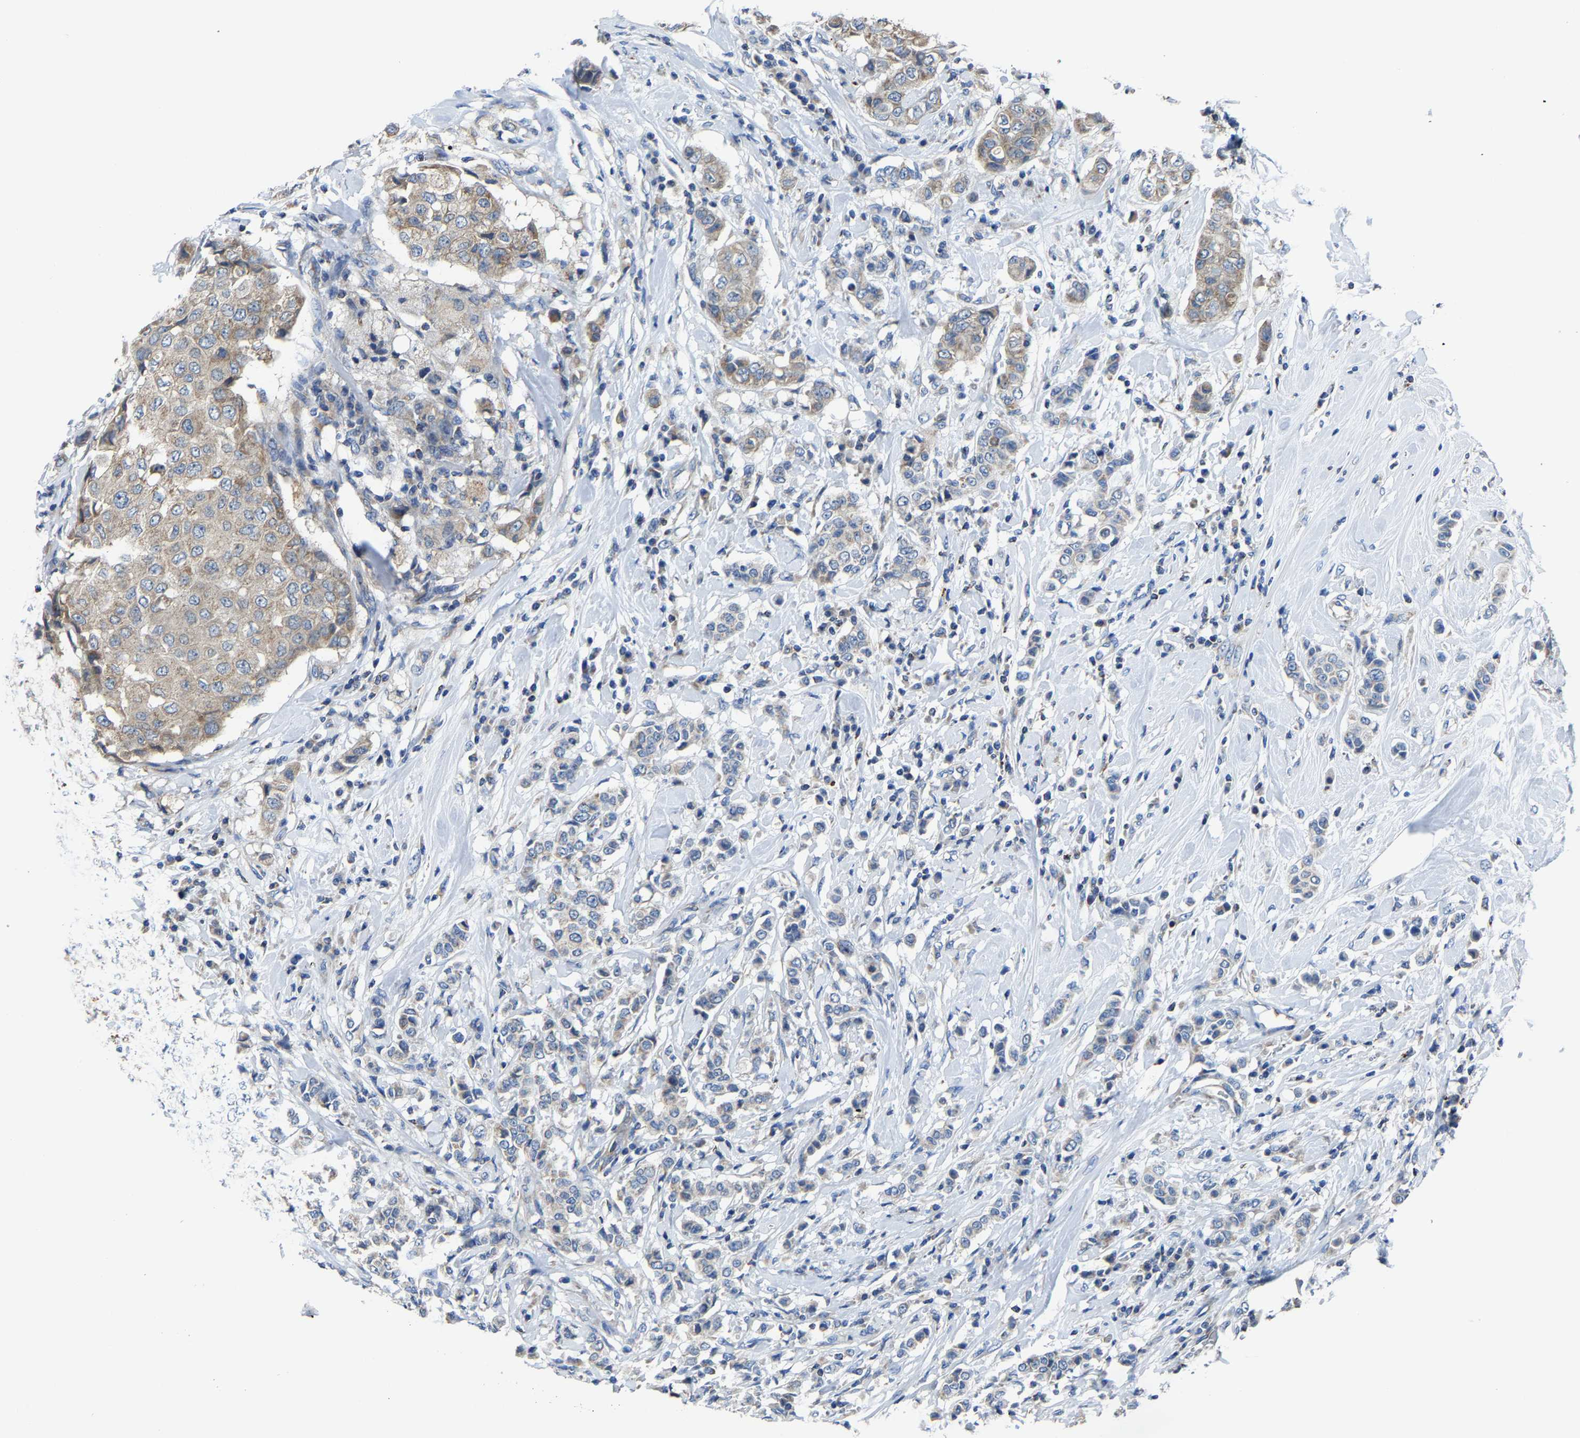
{"staining": {"intensity": "moderate", "quantity": ">75%", "location": "cytoplasmic/membranous"}, "tissue": "breast cancer", "cell_type": "Tumor cells", "image_type": "cancer", "snomed": [{"axis": "morphology", "description": "Duct carcinoma"}, {"axis": "topography", "description": "Breast"}], "caption": "Immunohistochemistry of breast infiltrating ductal carcinoma exhibits medium levels of moderate cytoplasmic/membranous positivity in about >75% of tumor cells.", "gene": "AGK", "patient": {"sex": "female", "age": 27}}